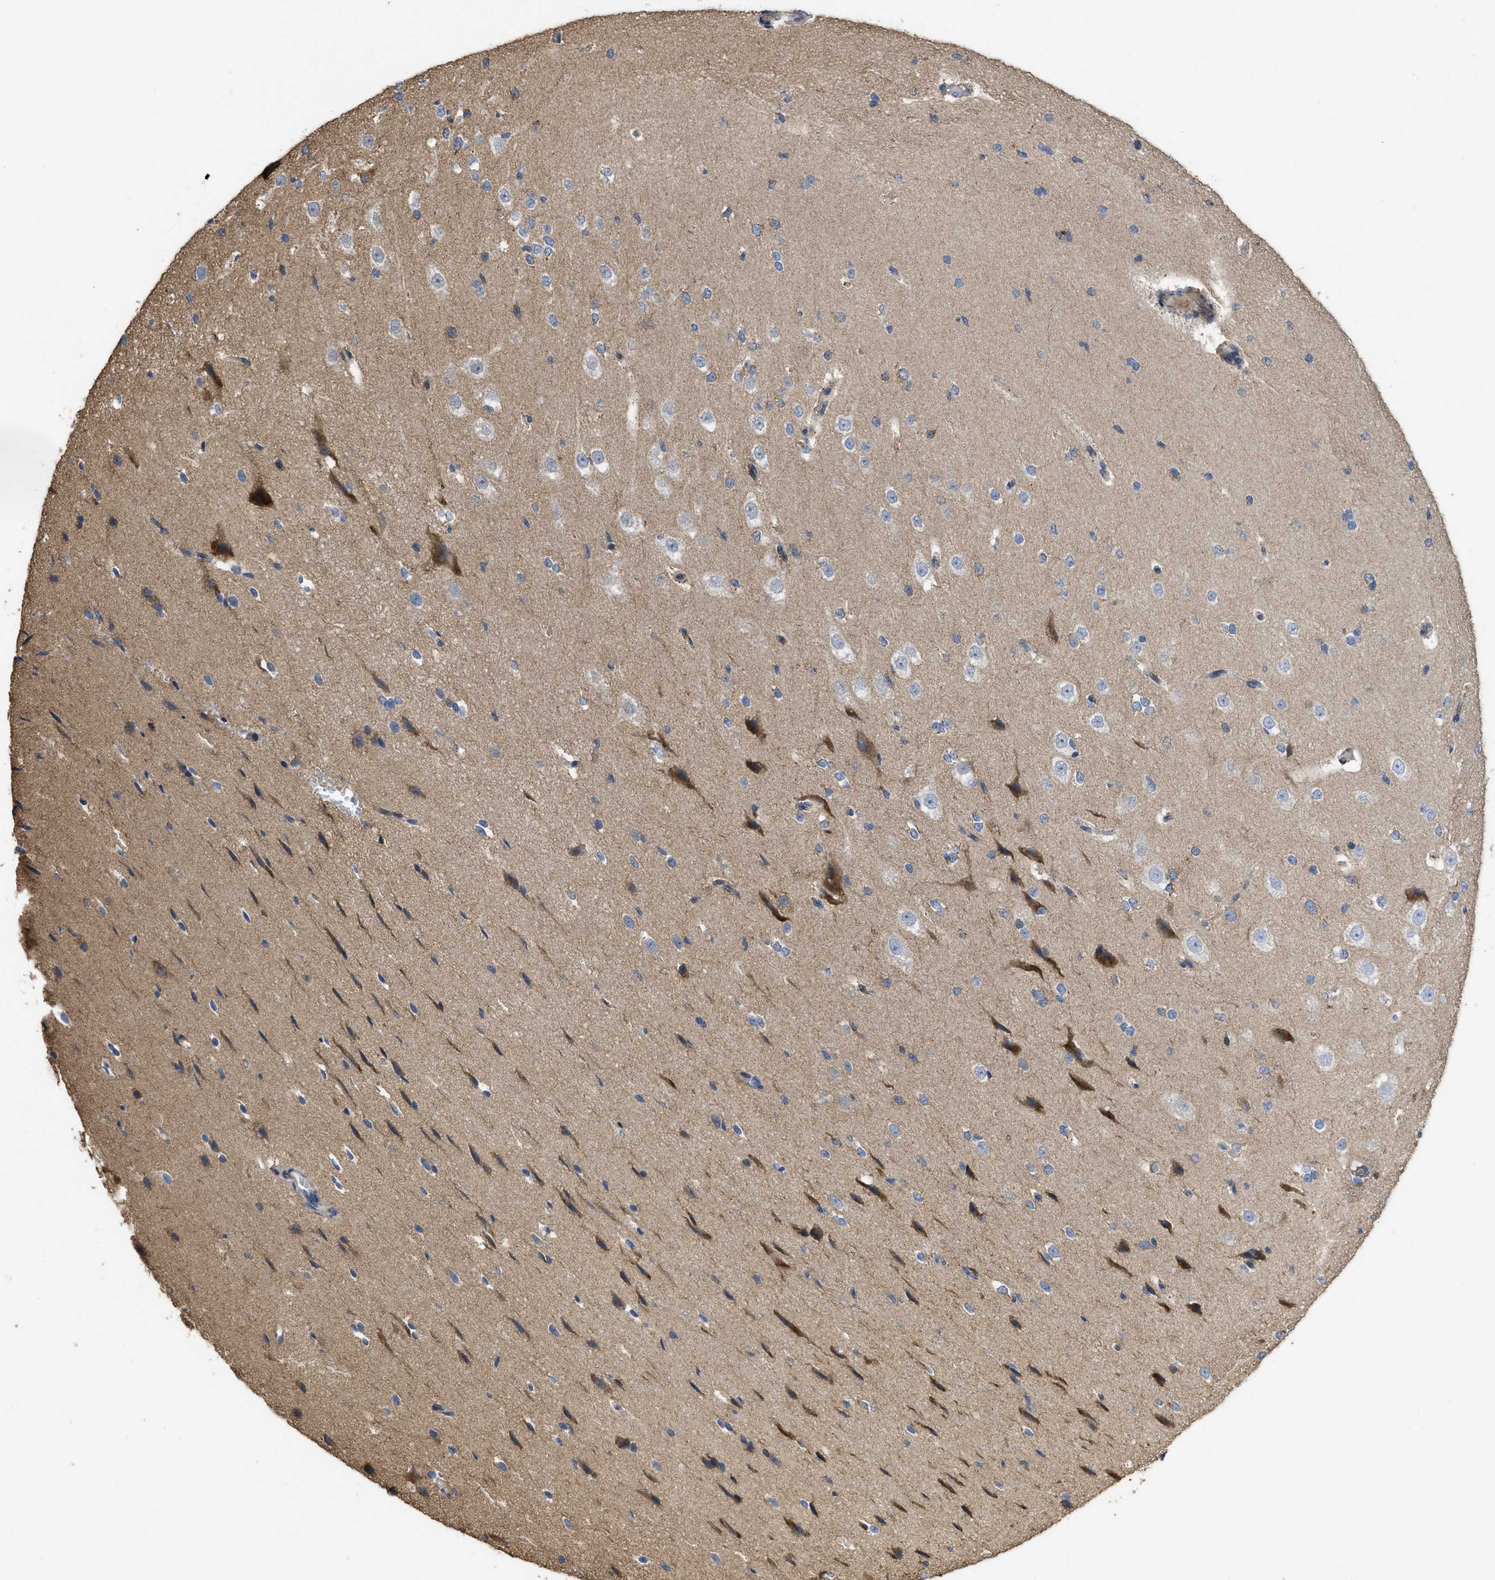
{"staining": {"intensity": "weak", "quantity": ">75%", "location": "cytoplasmic/membranous"}, "tissue": "cerebral cortex", "cell_type": "Endothelial cells", "image_type": "normal", "snomed": [{"axis": "morphology", "description": "Normal tissue, NOS"}, {"axis": "morphology", "description": "Developmental malformation"}, {"axis": "topography", "description": "Cerebral cortex"}], "caption": "A photomicrograph of cerebral cortex stained for a protein shows weak cytoplasmic/membranous brown staining in endothelial cells.", "gene": "CDPF1", "patient": {"sex": "female", "age": 30}}